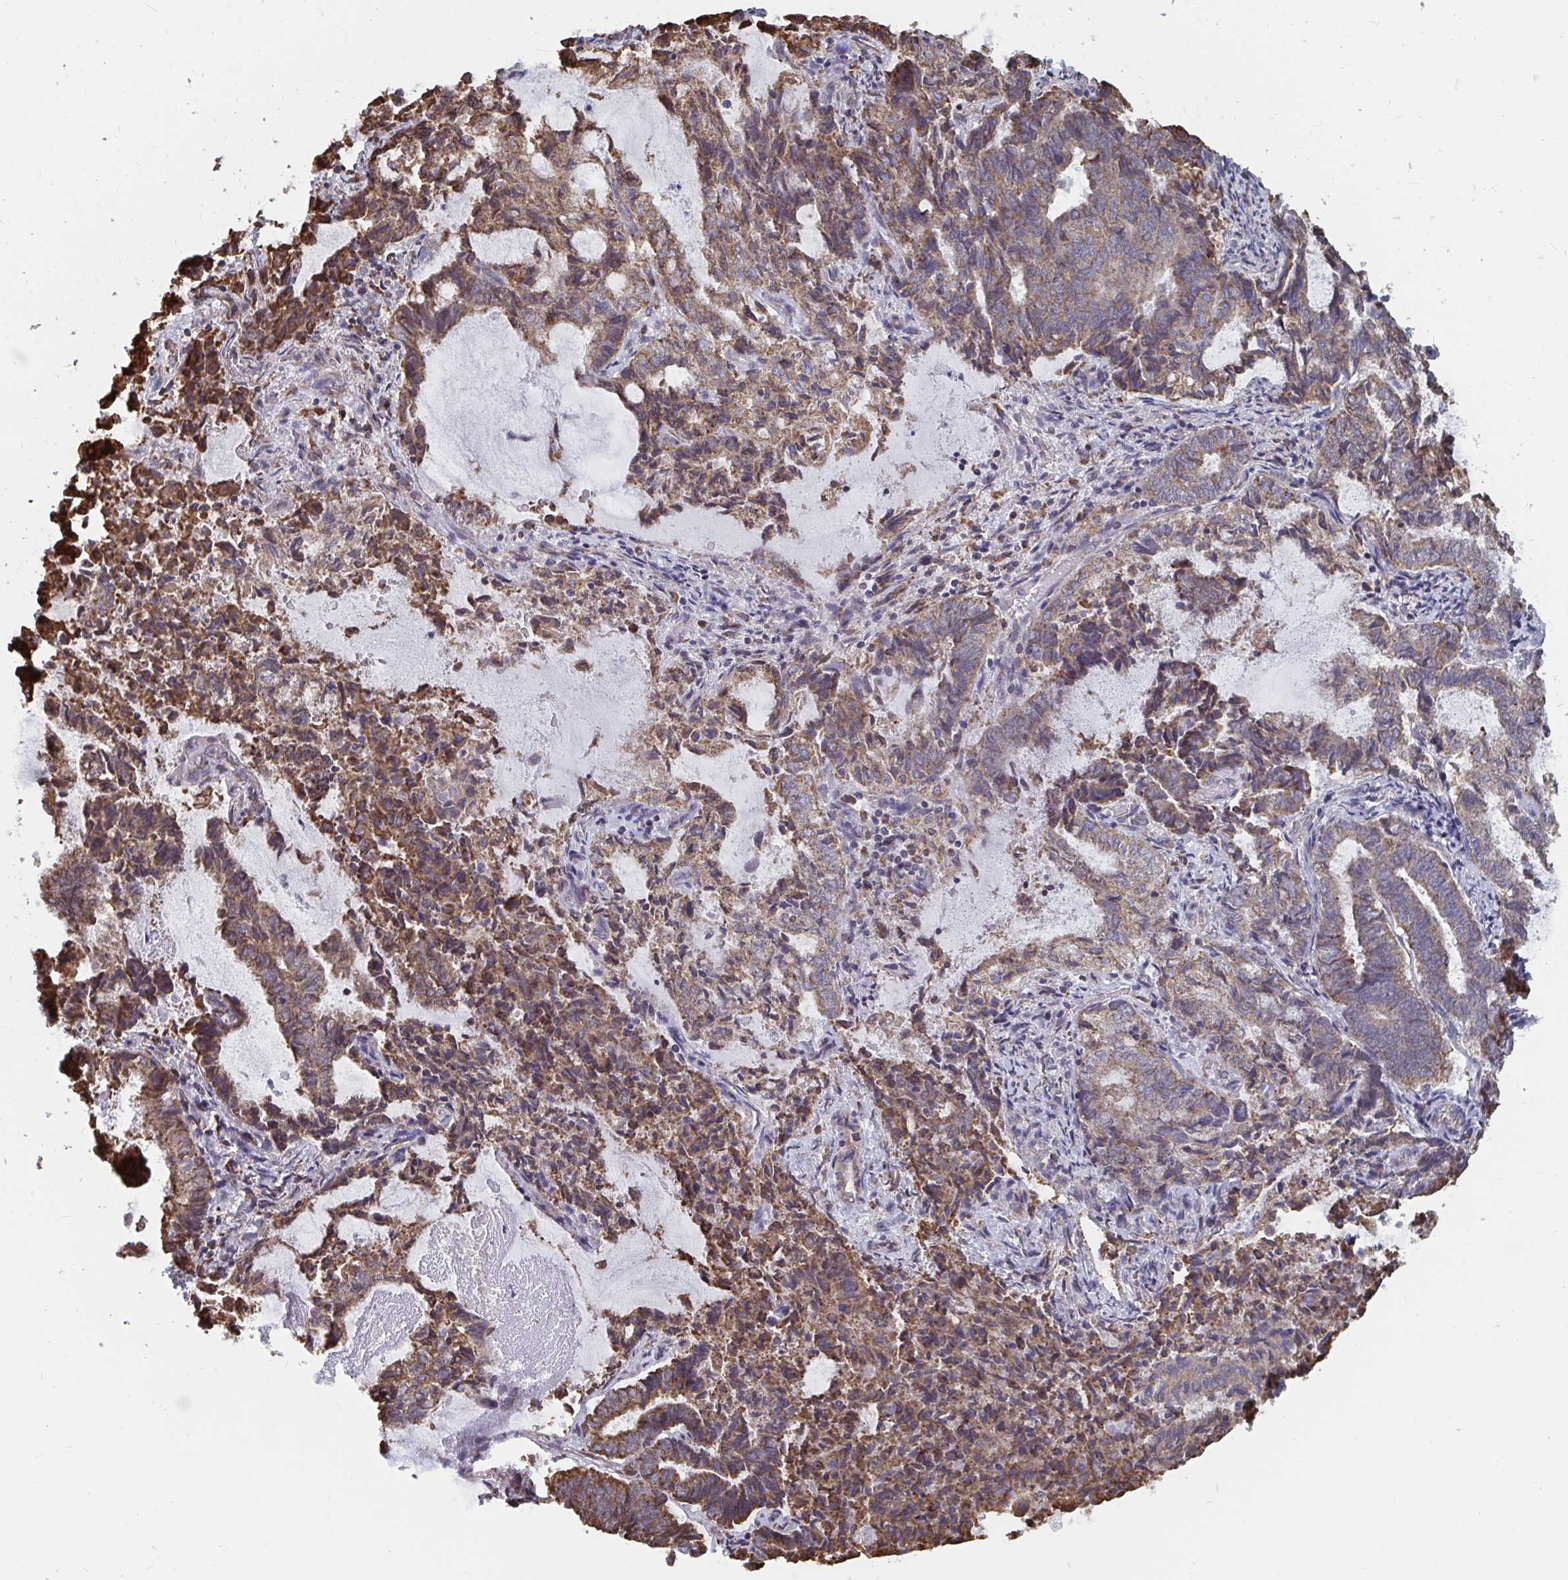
{"staining": {"intensity": "moderate", "quantity": ">75%", "location": "cytoplasmic/membranous"}, "tissue": "endometrial cancer", "cell_type": "Tumor cells", "image_type": "cancer", "snomed": [{"axis": "morphology", "description": "Adenocarcinoma, NOS"}, {"axis": "topography", "description": "Endometrium"}], "caption": "Moderate cytoplasmic/membranous staining is appreciated in approximately >75% of tumor cells in adenocarcinoma (endometrial). The protein of interest is shown in brown color, while the nuclei are stained blue.", "gene": "ELAVL1", "patient": {"sex": "female", "age": 80}}